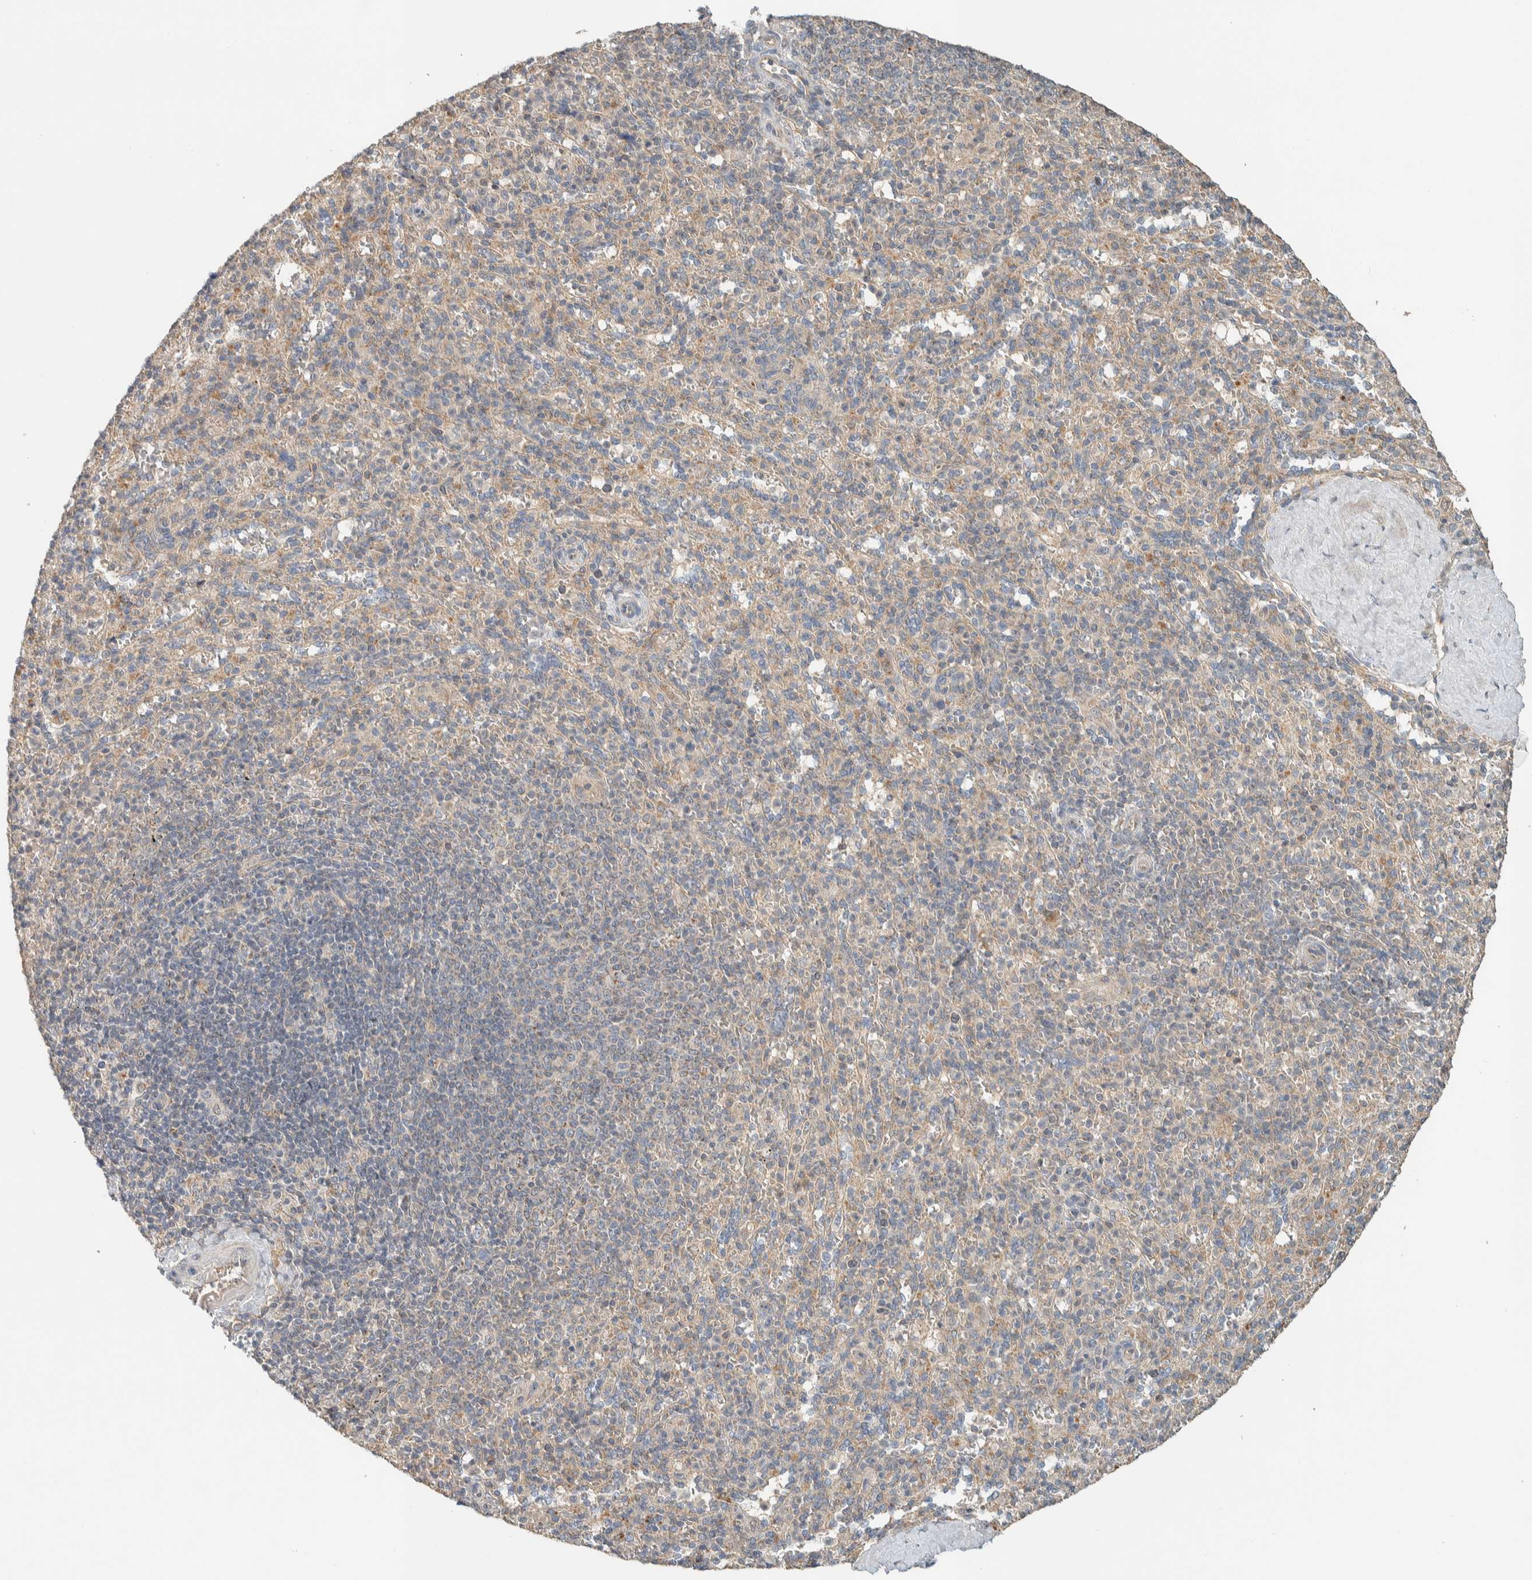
{"staining": {"intensity": "weak", "quantity": "25%-75%", "location": "cytoplasmic/membranous"}, "tissue": "spleen", "cell_type": "Cells in red pulp", "image_type": "normal", "snomed": [{"axis": "morphology", "description": "Normal tissue, NOS"}, {"axis": "topography", "description": "Spleen"}], "caption": "Brown immunohistochemical staining in benign spleen exhibits weak cytoplasmic/membranous positivity in about 25%-75% of cells in red pulp. (DAB (3,3'-diaminobenzidine) IHC with brightfield microscopy, high magnification).", "gene": "PDE7B", "patient": {"sex": "male", "age": 36}}